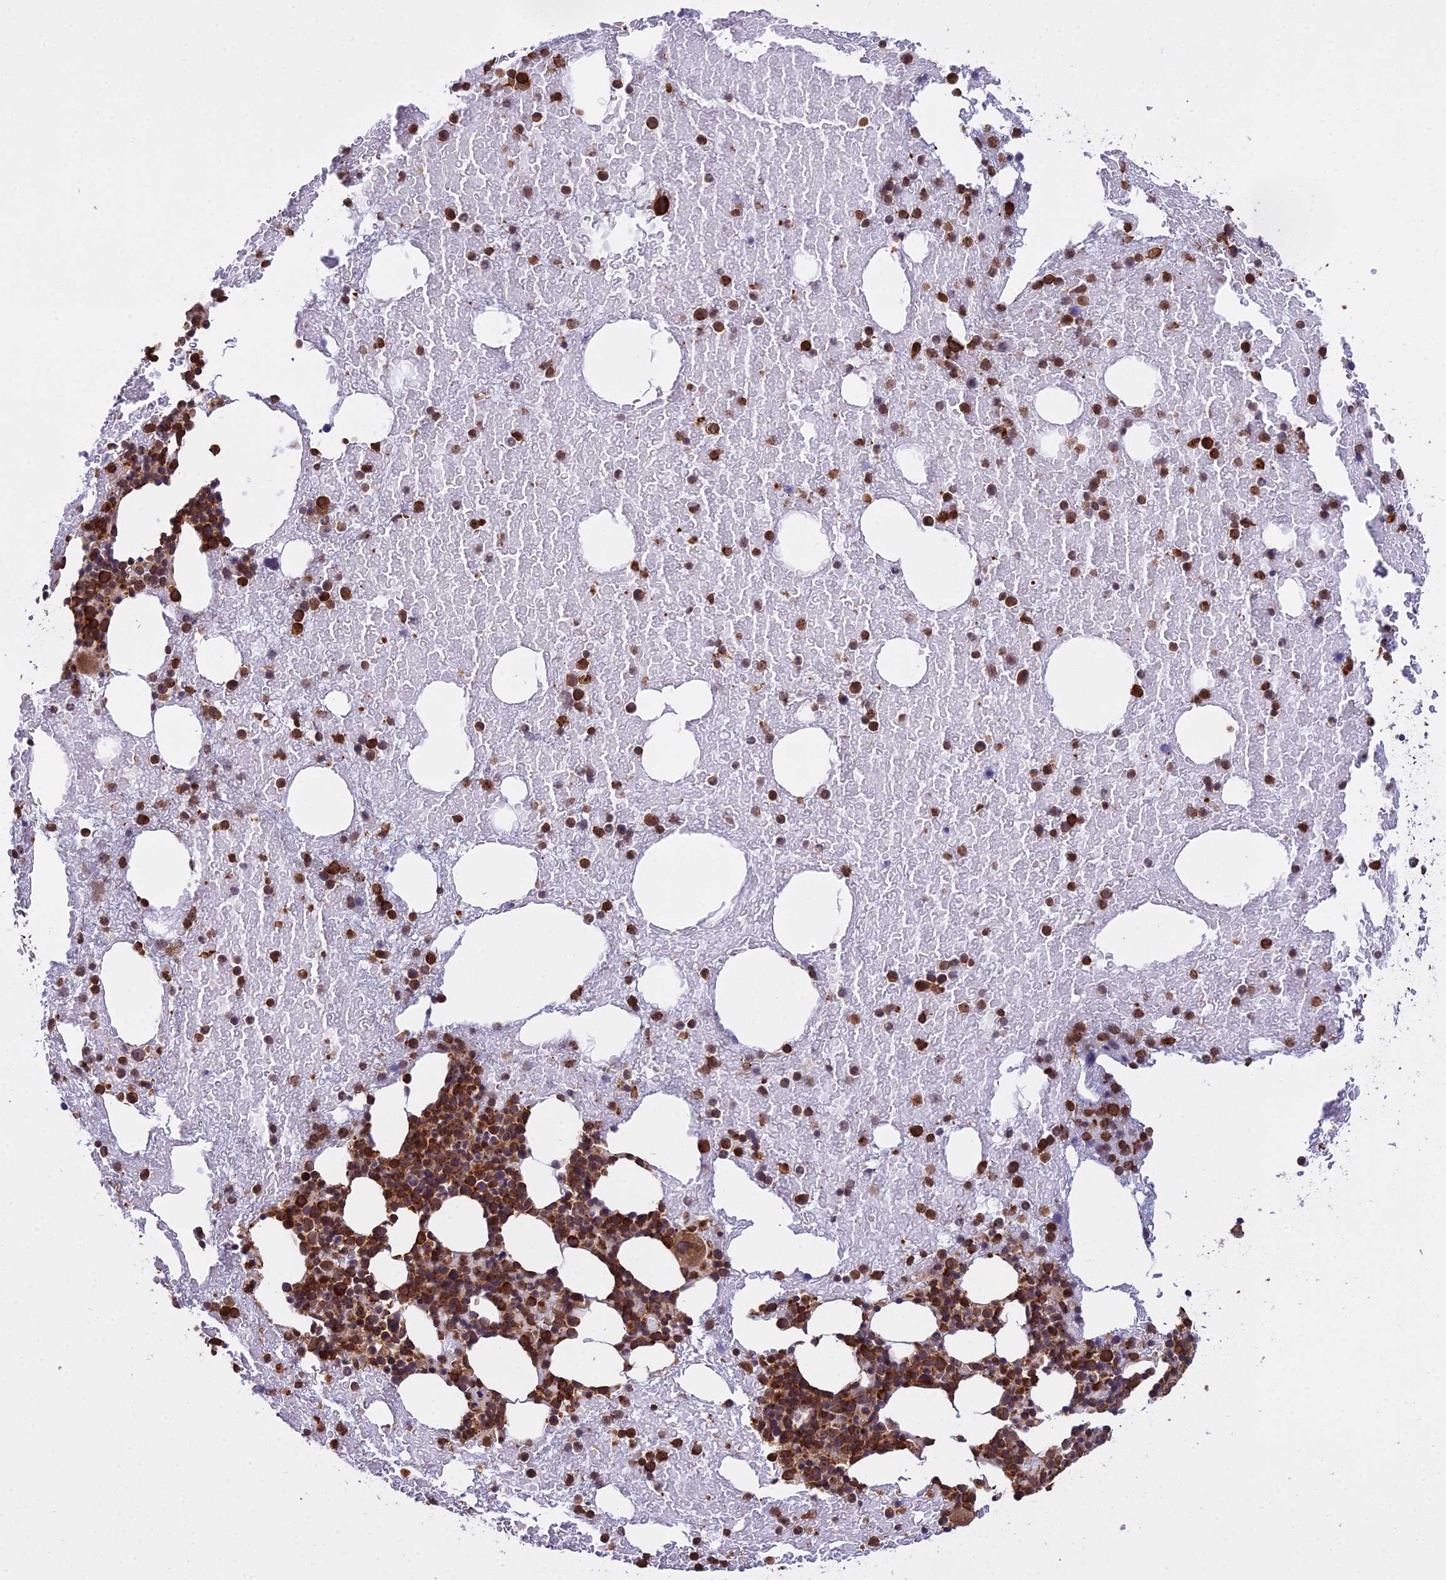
{"staining": {"intensity": "strong", "quantity": ">75%", "location": "cytoplasmic/membranous"}, "tissue": "bone marrow", "cell_type": "Hematopoietic cells", "image_type": "normal", "snomed": [{"axis": "morphology", "description": "Normal tissue, NOS"}, {"axis": "topography", "description": "Bone marrow"}], "caption": "Immunohistochemical staining of unremarkable bone marrow exhibits strong cytoplasmic/membranous protein staining in approximately >75% of hematopoietic cells.", "gene": "RPL26", "patient": {"sex": "male", "age": 57}}